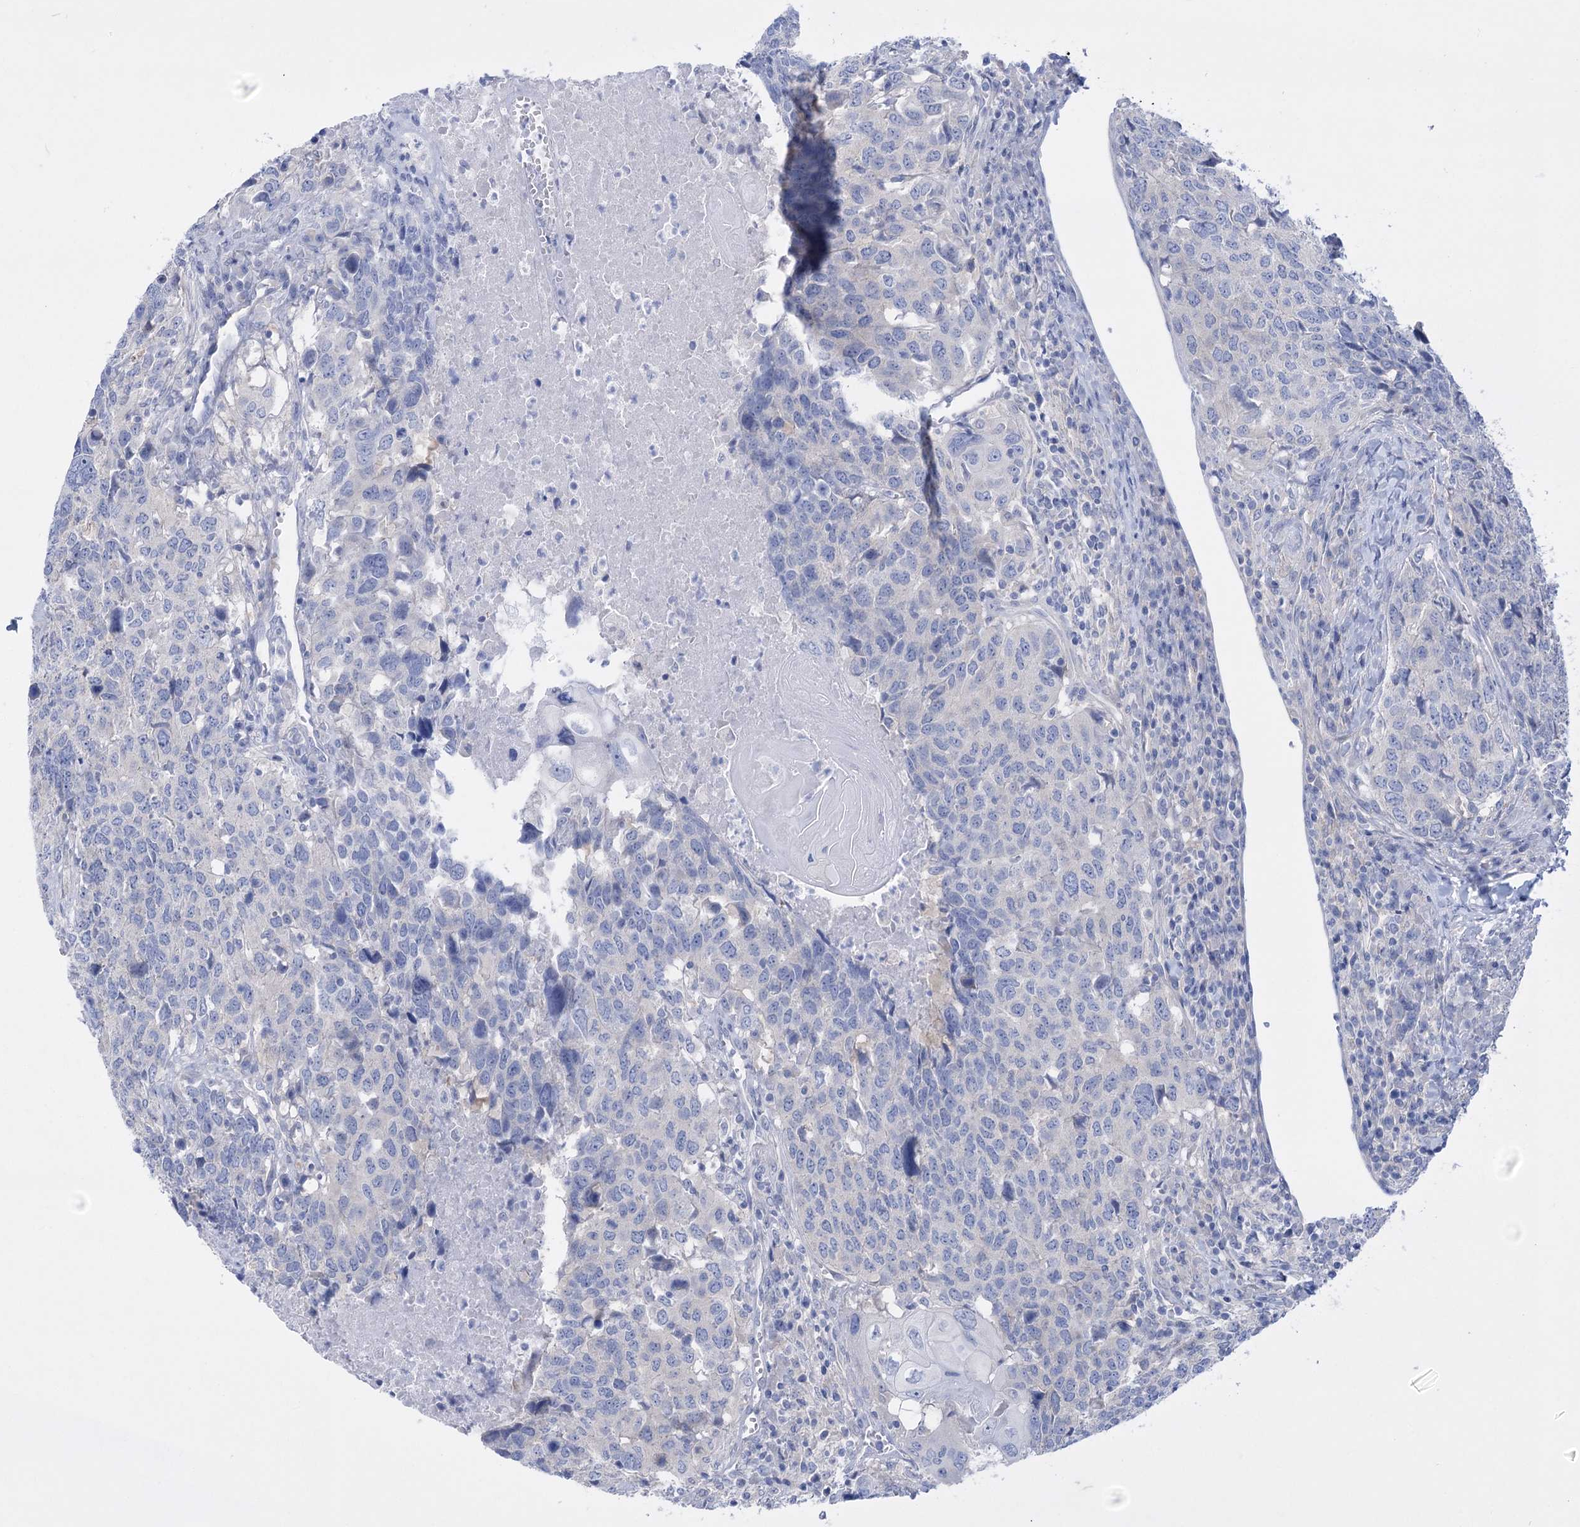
{"staining": {"intensity": "negative", "quantity": "none", "location": "none"}, "tissue": "head and neck cancer", "cell_type": "Tumor cells", "image_type": "cancer", "snomed": [{"axis": "morphology", "description": "Squamous cell carcinoma, NOS"}, {"axis": "topography", "description": "Head-Neck"}], "caption": "Tumor cells show no significant positivity in head and neck cancer (squamous cell carcinoma).", "gene": "LRRC34", "patient": {"sex": "male", "age": 66}}